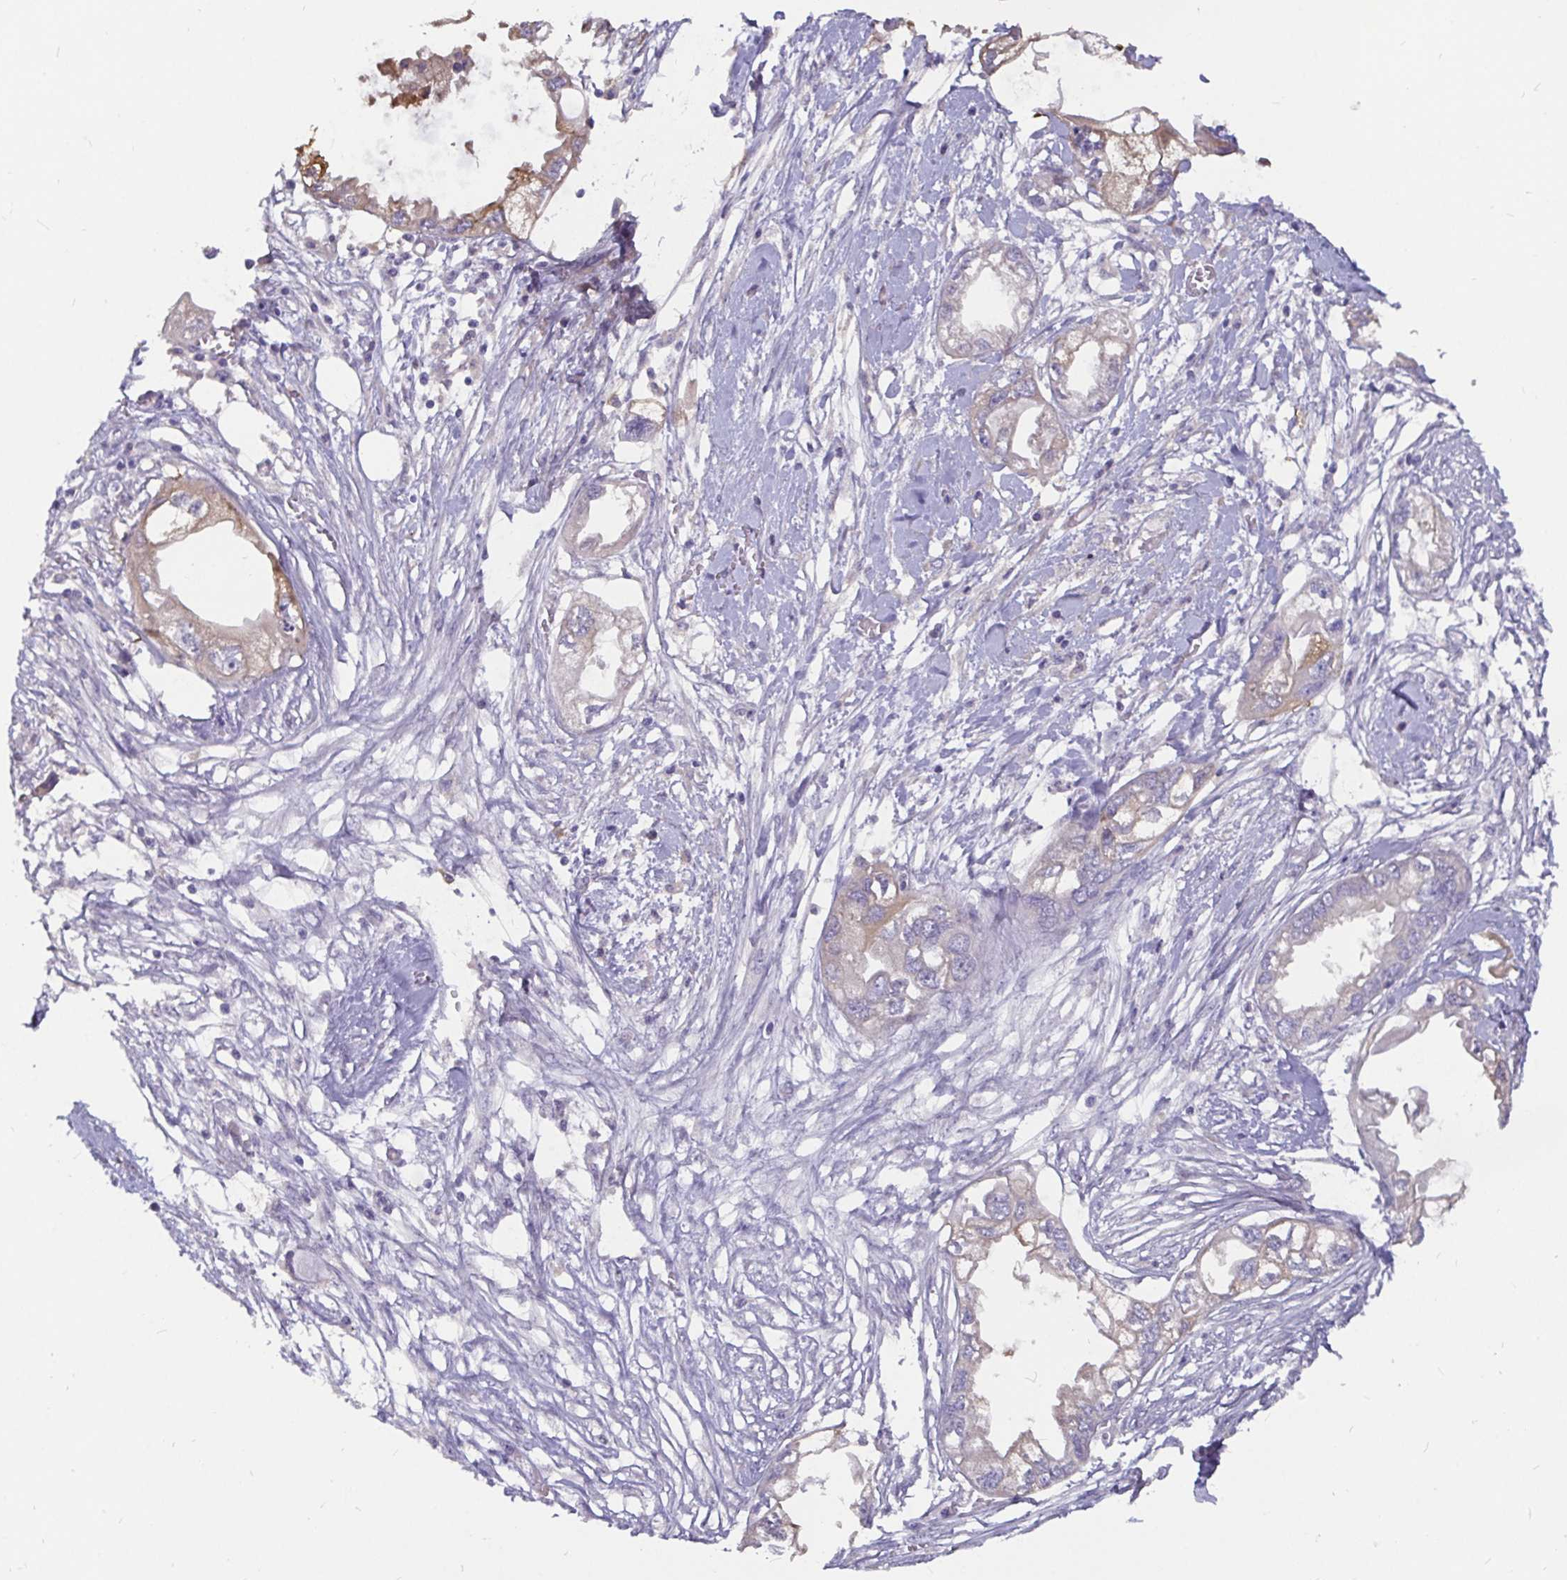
{"staining": {"intensity": "weak", "quantity": "25%-75%", "location": "cytoplasmic/membranous"}, "tissue": "endometrial cancer", "cell_type": "Tumor cells", "image_type": "cancer", "snomed": [{"axis": "morphology", "description": "Adenocarcinoma, NOS"}, {"axis": "morphology", "description": "Adenocarcinoma, metastatic, NOS"}, {"axis": "topography", "description": "Adipose tissue"}, {"axis": "topography", "description": "Endometrium"}], "caption": "Brown immunohistochemical staining in human endometrial cancer demonstrates weak cytoplasmic/membranous staining in about 25%-75% of tumor cells.", "gene": "ADAMTS6", "patient": {"sex": "female", "age": 67}}